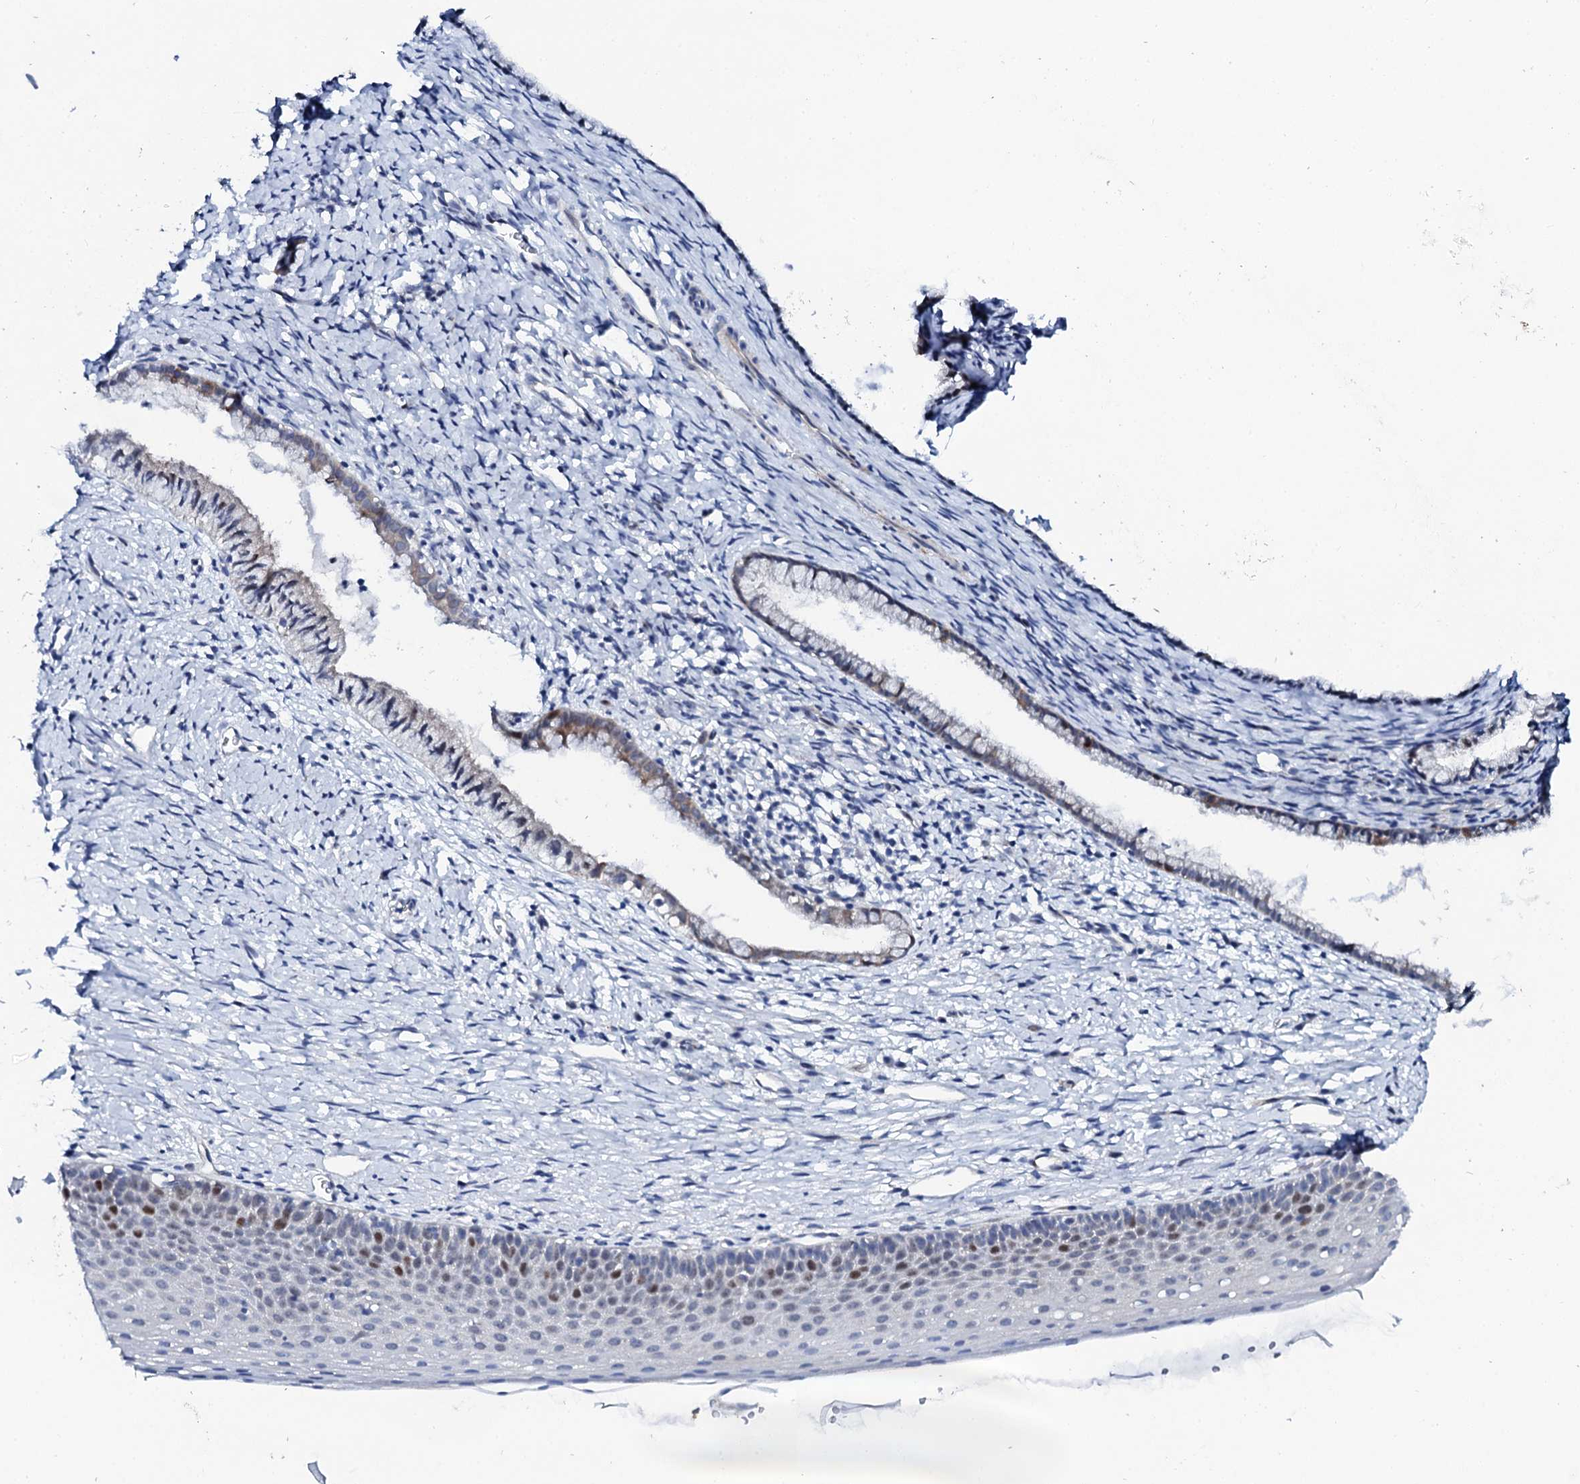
{"staining": {"intensity": "moderate", "quantity": "<25%", "location": "nuclear"}, "tissue": "cervix", "cell_type": "Glandular cells", "image_type": "normal", "snomed": [{"axis": "morphology", "description": "Normal tissue, NOS"}, {"axis": "topography", "description": "Cervix"}], "caption": "Immunohistochemical staining of unremarkable cervix displays moderate nuclear protein staining in about <25% of glandular cells.", "gene": "NUDT13", "patient": {"sex": "female", "age": 36}}